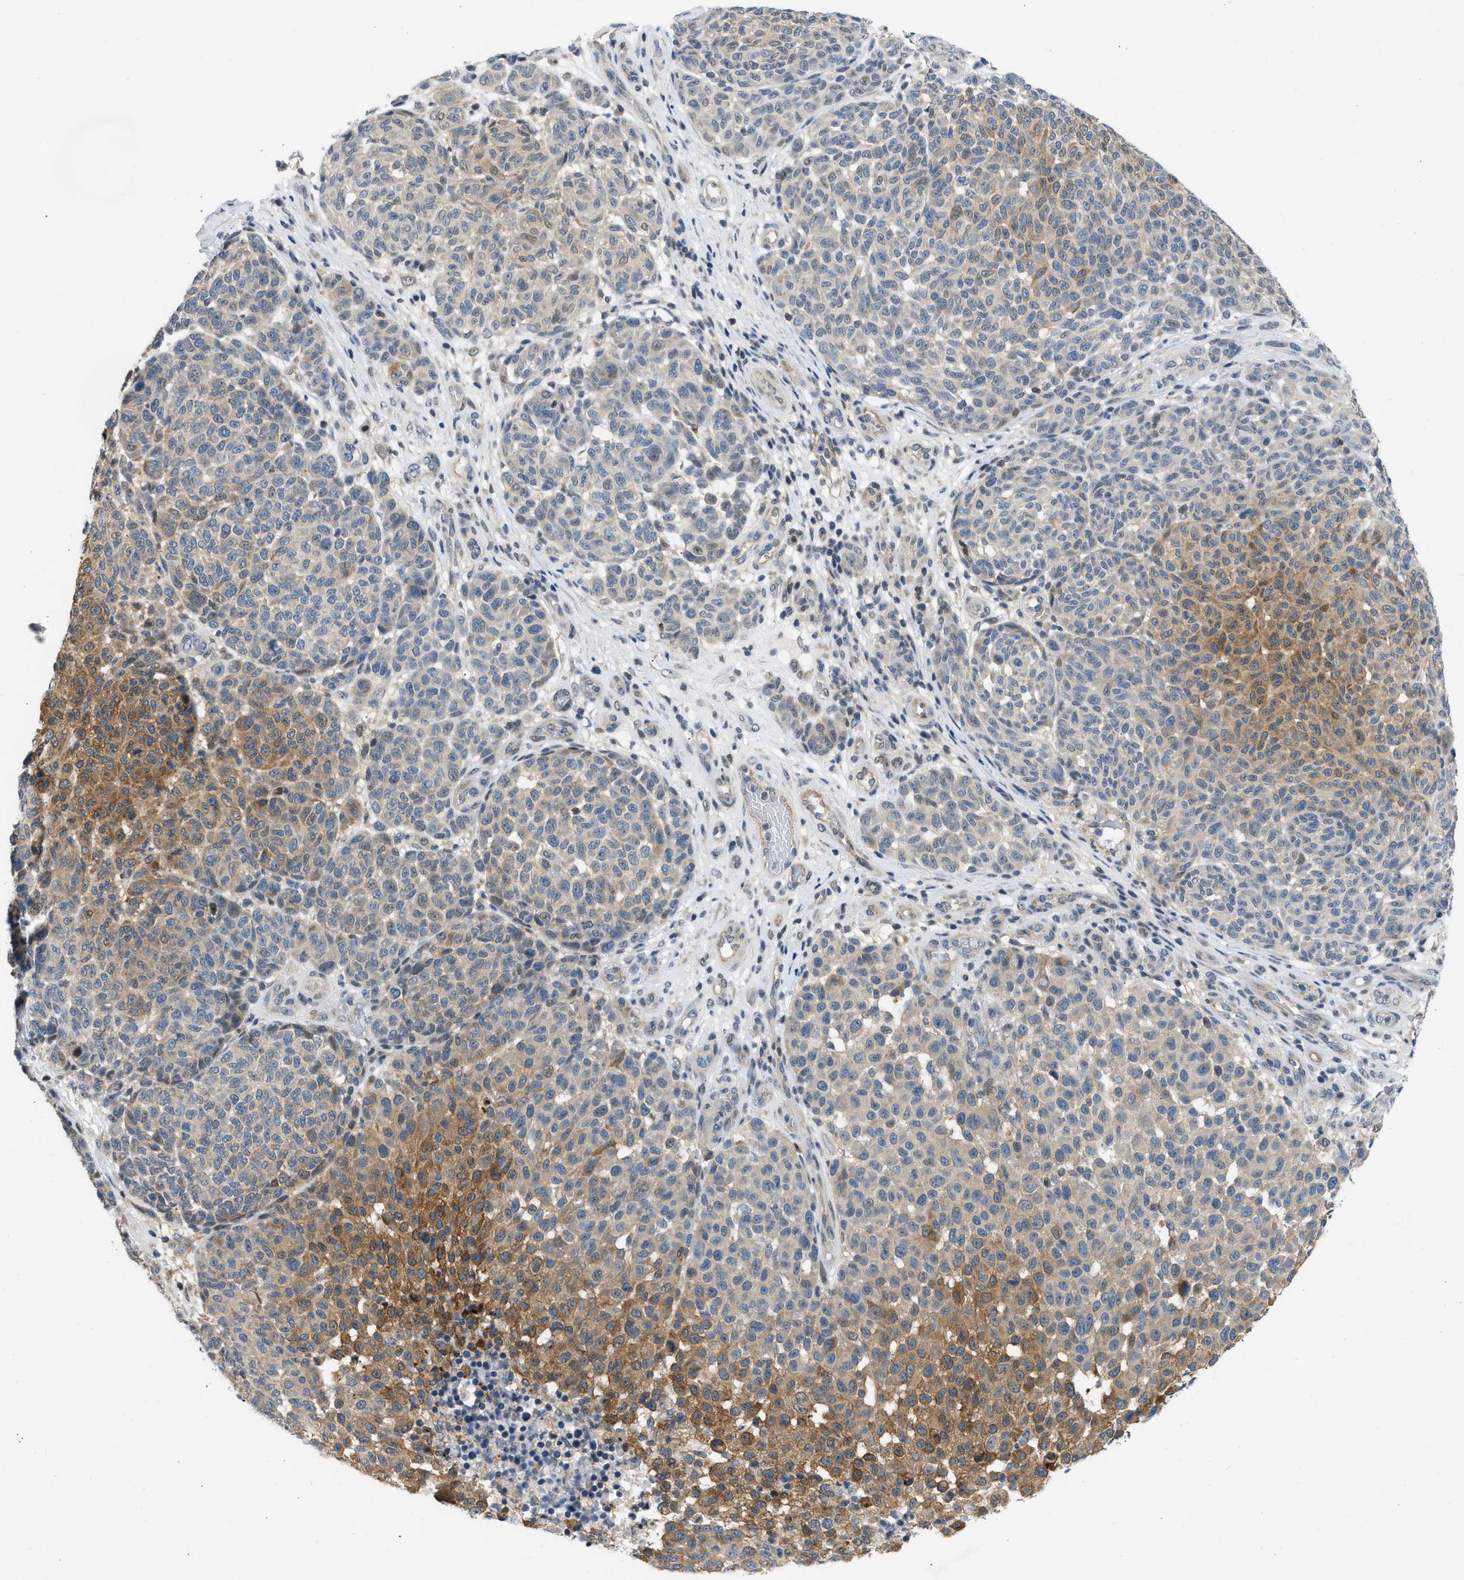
{"staining": {"intensity": "moderate", "quantity": "25%-75%", "location": "cytoplasmic/membranous"}, "tissue": "melanoma", "cell_type": "Tumor cells", "image_type": "cancer", "snomed": [{"axis": "morphology", "description": "Malignant melanoma, NOS"}, {"axis": "topography", "description": "Skin"}], "caption": "Malignant melanoma stained for a protein (brown) demonstrates moderate cytoplasmic/membranous positive expression in about 25%-75% of tumor cells.", "gene": "OLIG3", "patient": {"sex": "male", "age": 59}}